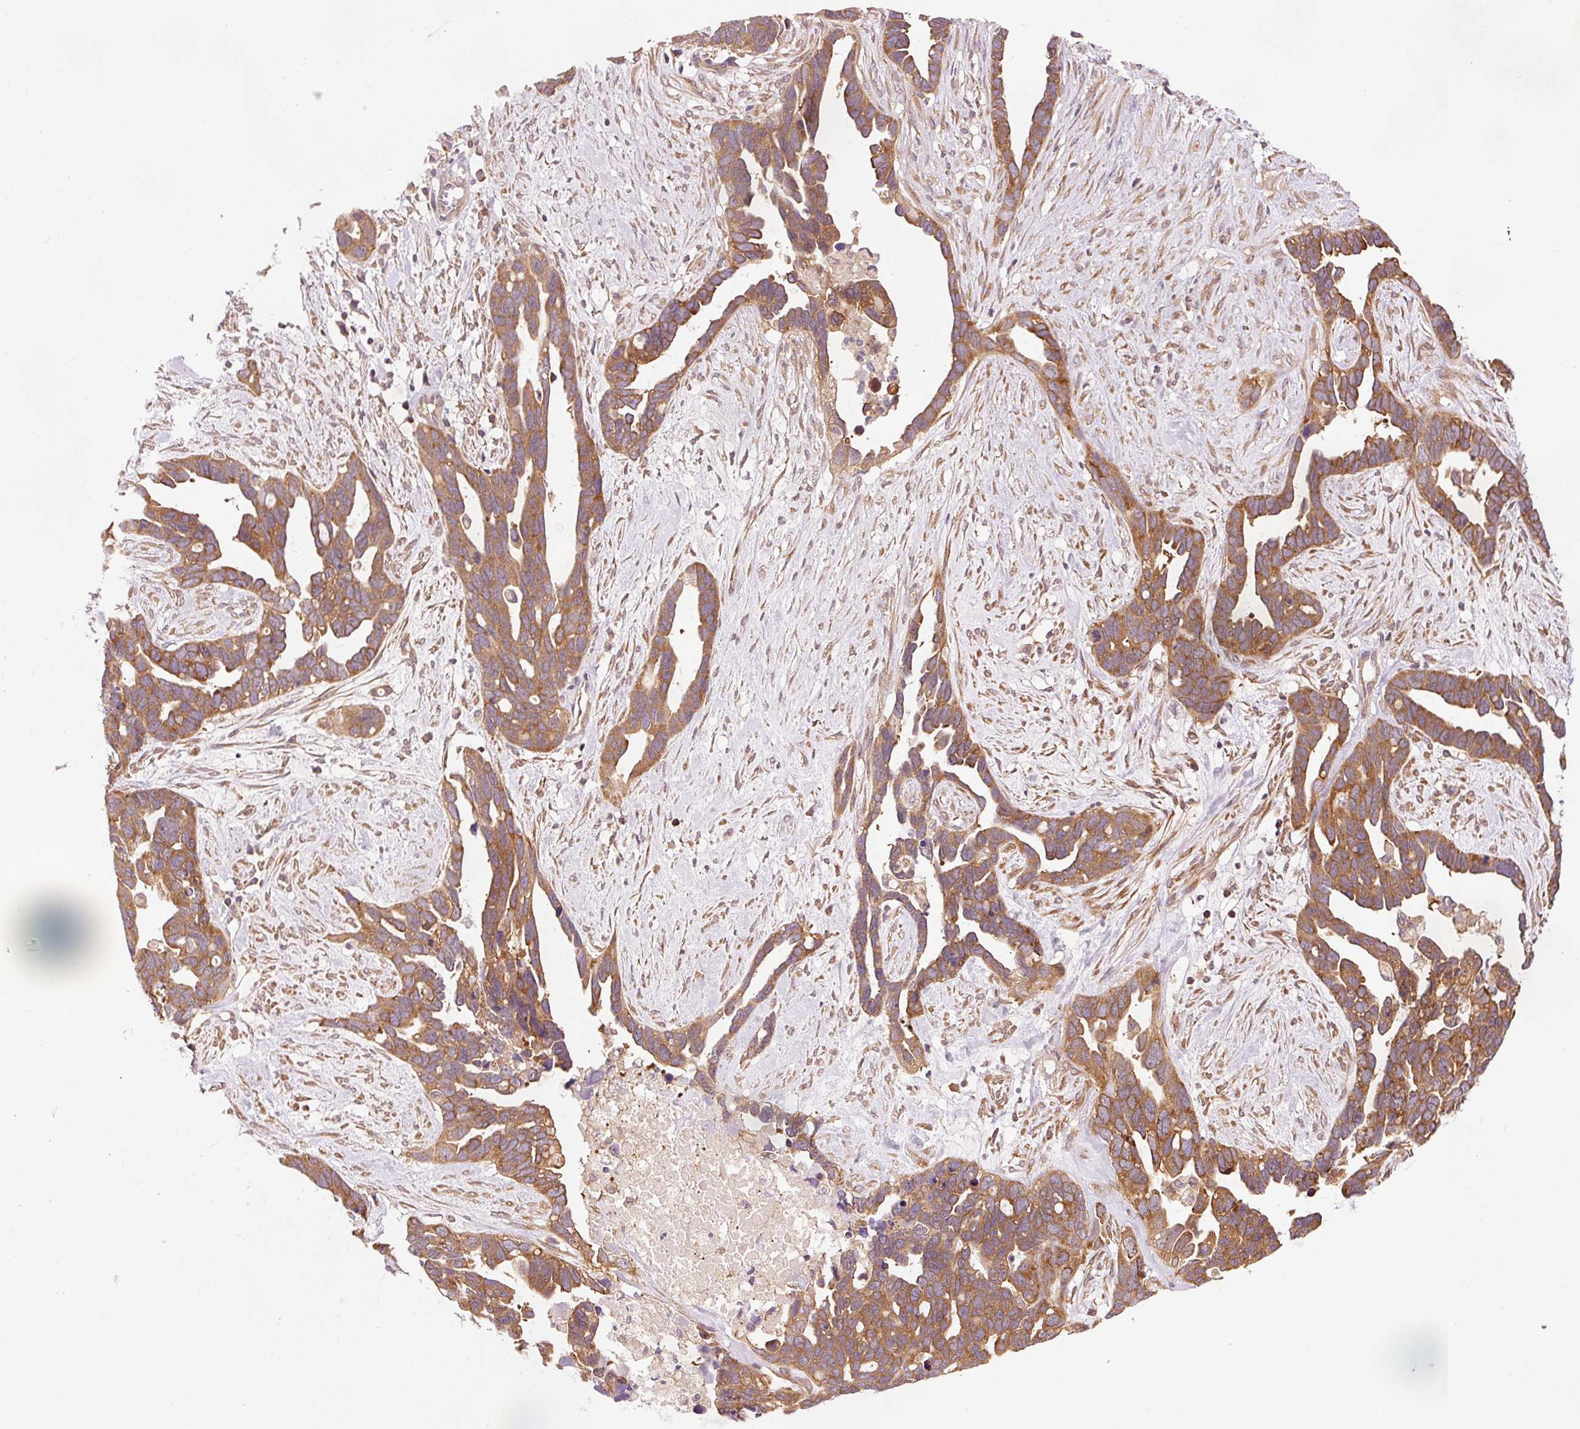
{"staining": {"intensity": "moderate", "quantity": ">75%", "location": "cytoplasmic/membranous"}, "tissue": "ovarian cancer", "cell_type": "Tumor cells", "image_type": "cancer", "snomed": [{"axis": "morphology", "description": "Cystadenocarcinoma, serous, NOS"}, {"axis": "topography", "description": "Ovary"}], "caption": "Immunohistochemical staining of human ovarian cancer exhibits medium levels of moderate cytoplasmic/membranous positivity in approximately >75% of tumor cells.", "gene": "PDAP1", "patient": {"sex": "female", "age": 54}}